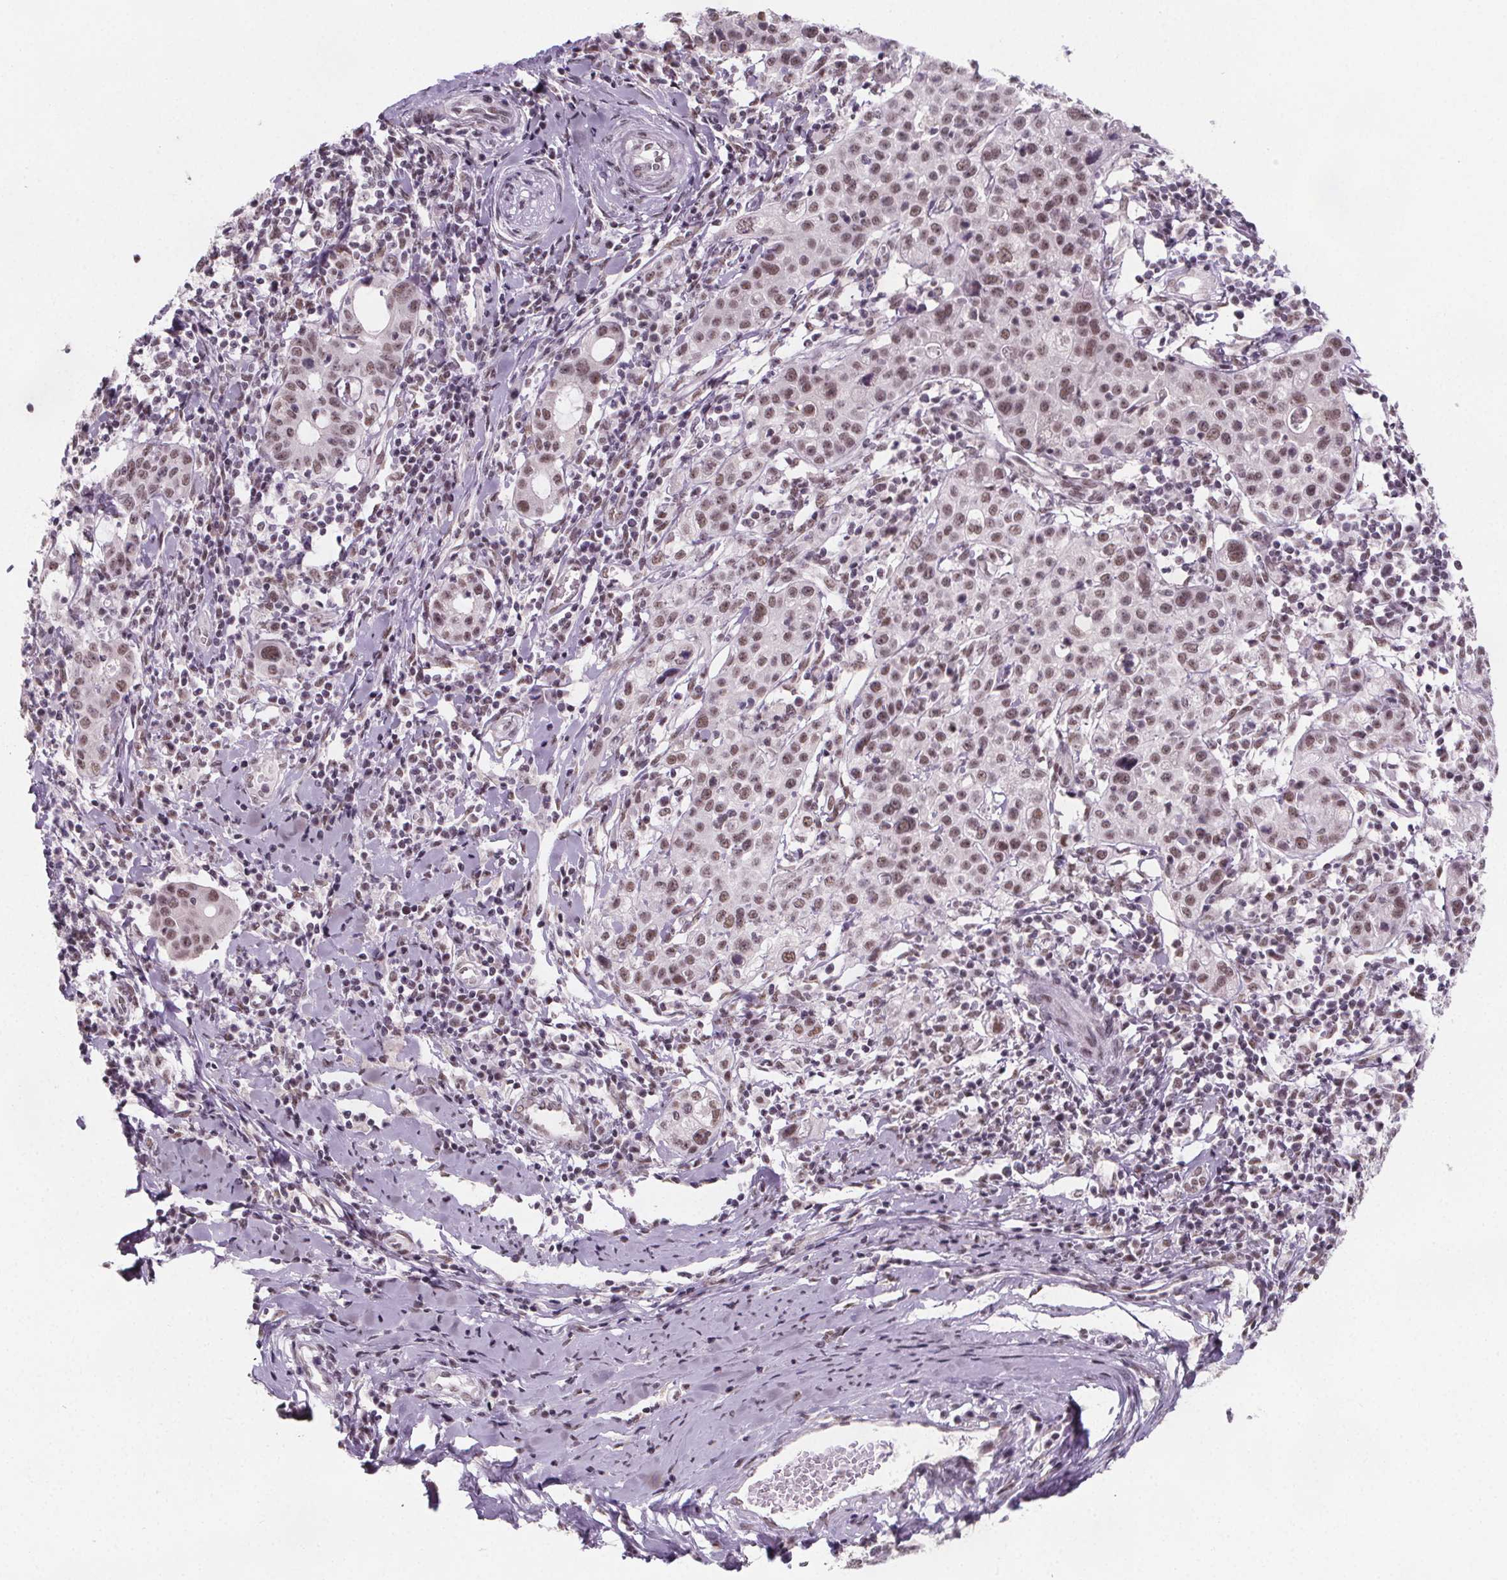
{"staining": {"intensity": "moderate", "quantity": ">75%", "location": "nuclear"}, "tissue": "cervical cancer", "cell_type": "Tumor cells", "image_type": "cancer", "snomed": [{"axis": "morphology", "description": "Normal tissue, NOS"}, {"axis": "morphology", "description": "Adenocarcinoma, NOS"}, {"axis": "topography", "description": "Cervix"}], "caption": "Immunohistochemical staining of cervical cancer demonstrates medium levels of moderate nuclear expression in approximately >75% of tumor cells.", "gene": "ZNF572", "patient": {"sex": "female", "age": 44}}